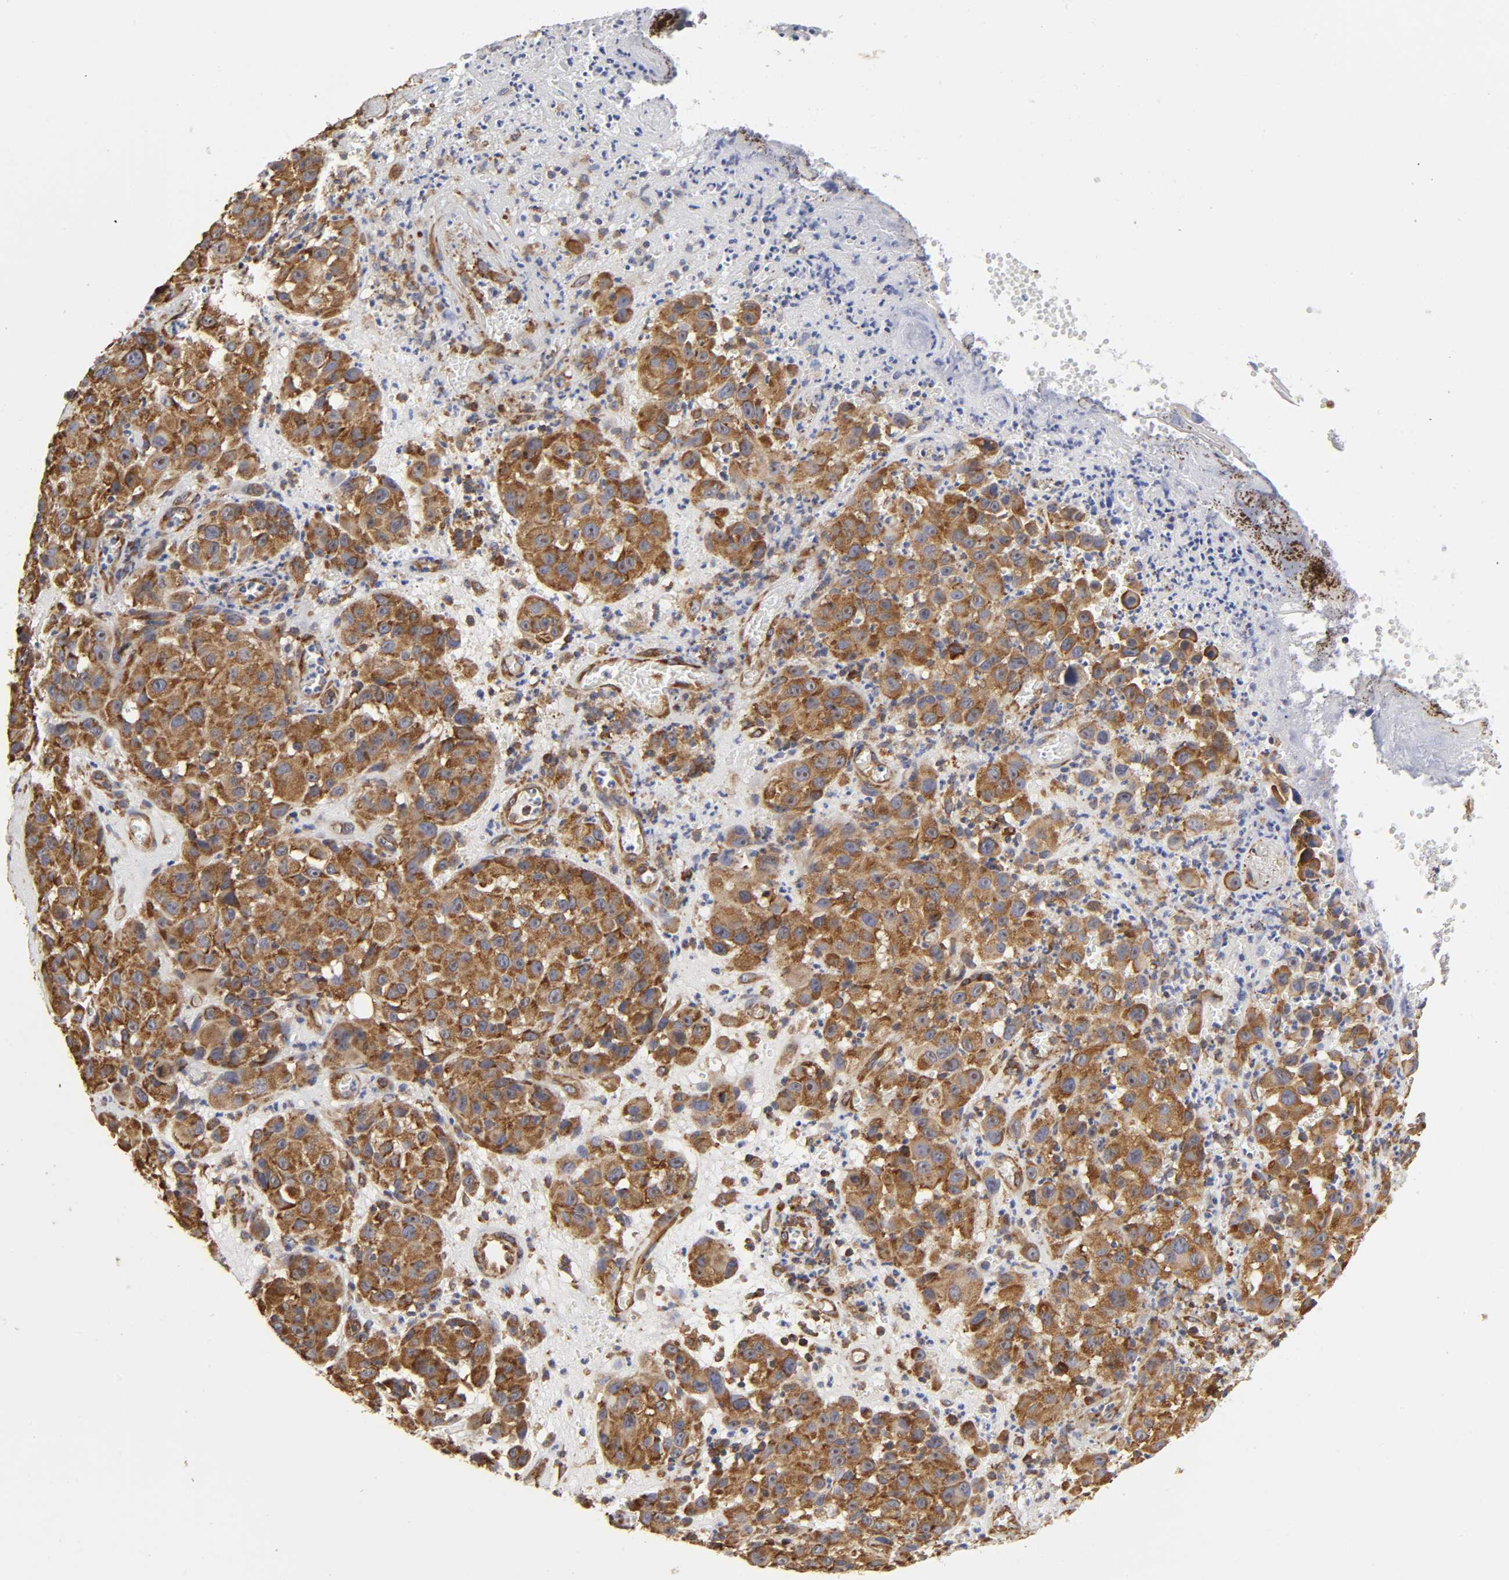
{"staining": {"intensity": "strong", "quantity": ">75%", "location": "cytoplasmic/membranous"}, "tissue": "melanoma", "cell_type": "Tumor cells", "image_type": "cancer", "snomed": [{"axis": "morphology", "description": "Malignant melanoma, NOS"}, {"axis": "topography", "description": "Skin"}], "caption": "Immunohistochemistry (IHC) of melanoma displays high levels of strong cytoplasmic/membranous positivity in approximately >75% of tumor cells.", "gene": "RPL14", "patient": {"sex": "female", "age": 21}}